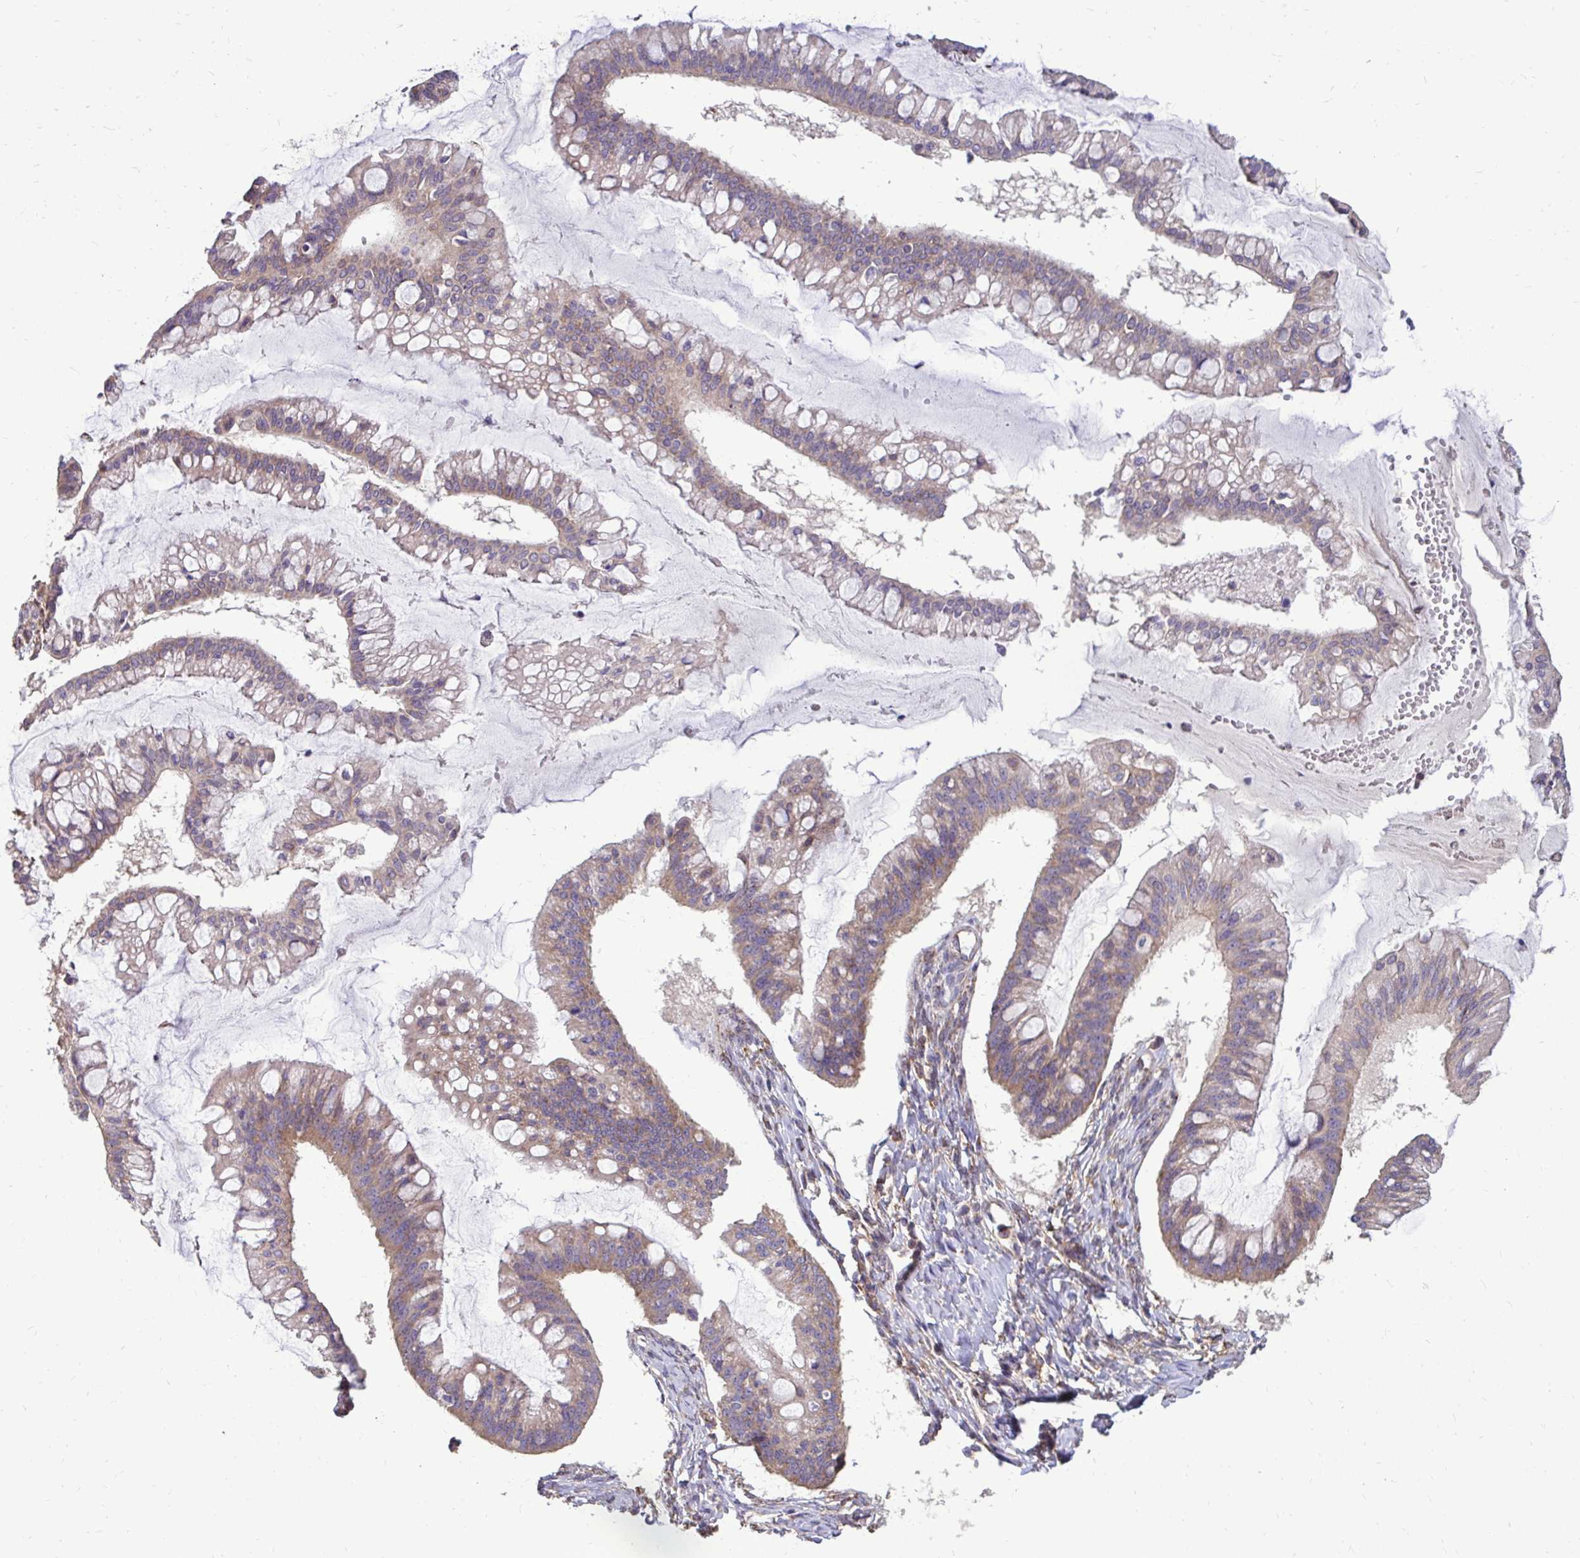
{"staining": {"intensity": "moderate", "quantity": "25%-75%", "location": "cytoplasmic/membranous"}, "tissue": "ovarian cancer", "cell_type": "Tumor cells", "image_type": "cancer", "snomed": [{"axis": "morphology", "description": "Cystadenocarcinoma, mucinous, NOS"}, {"axis": "topography", "description": "Ovary"}], "caption": "Protein analysis of ovarian cancer (mucinous cystadenocarcinoma) tissue reveals moderate cytoplasmic/membranous staining in approximately 25%-75% of tumor cells.", "gene": "FMR1", "patient": {"sex": "female", "age": 73}}